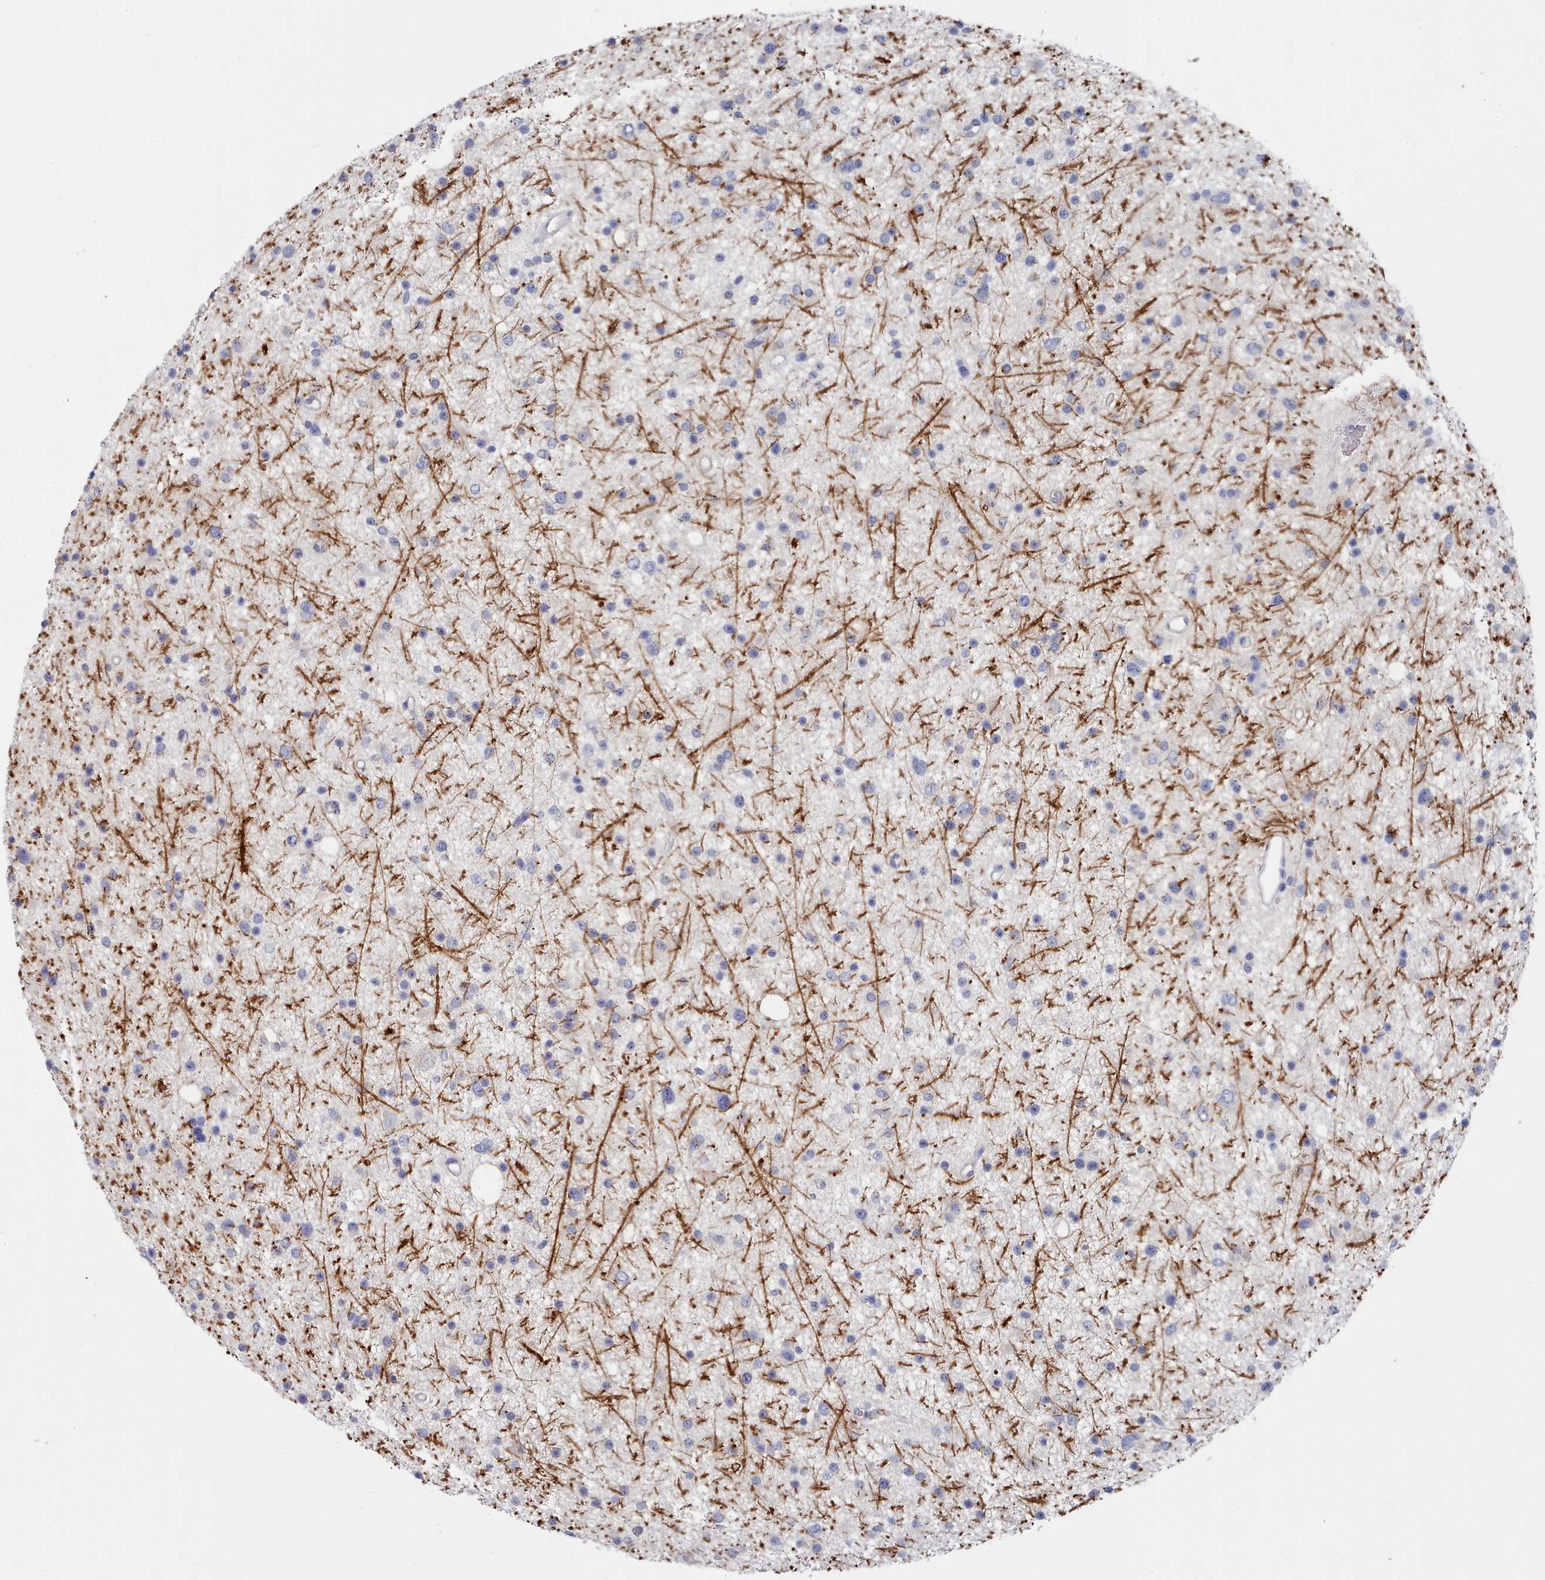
{"staining": {"intensity": "negative", "quantity": "none", "location": "none"}, "tissue": "glioma", "cell_type": "Tumor cells", "image_type": "cancer", "snomed": [{"axis": "morphology", "description": "Glioma, malignant, Low grade"}, {"axis": "topography", "description": "Cerebral cortex"}], "caption": "Tumor cells show no significant positivity in glioma. (Immunohistochemistry (ihc), brightfield microscopy, high magnification).", "gene": "ACAD11", "patient": {"sex": "female", "age": 39}}